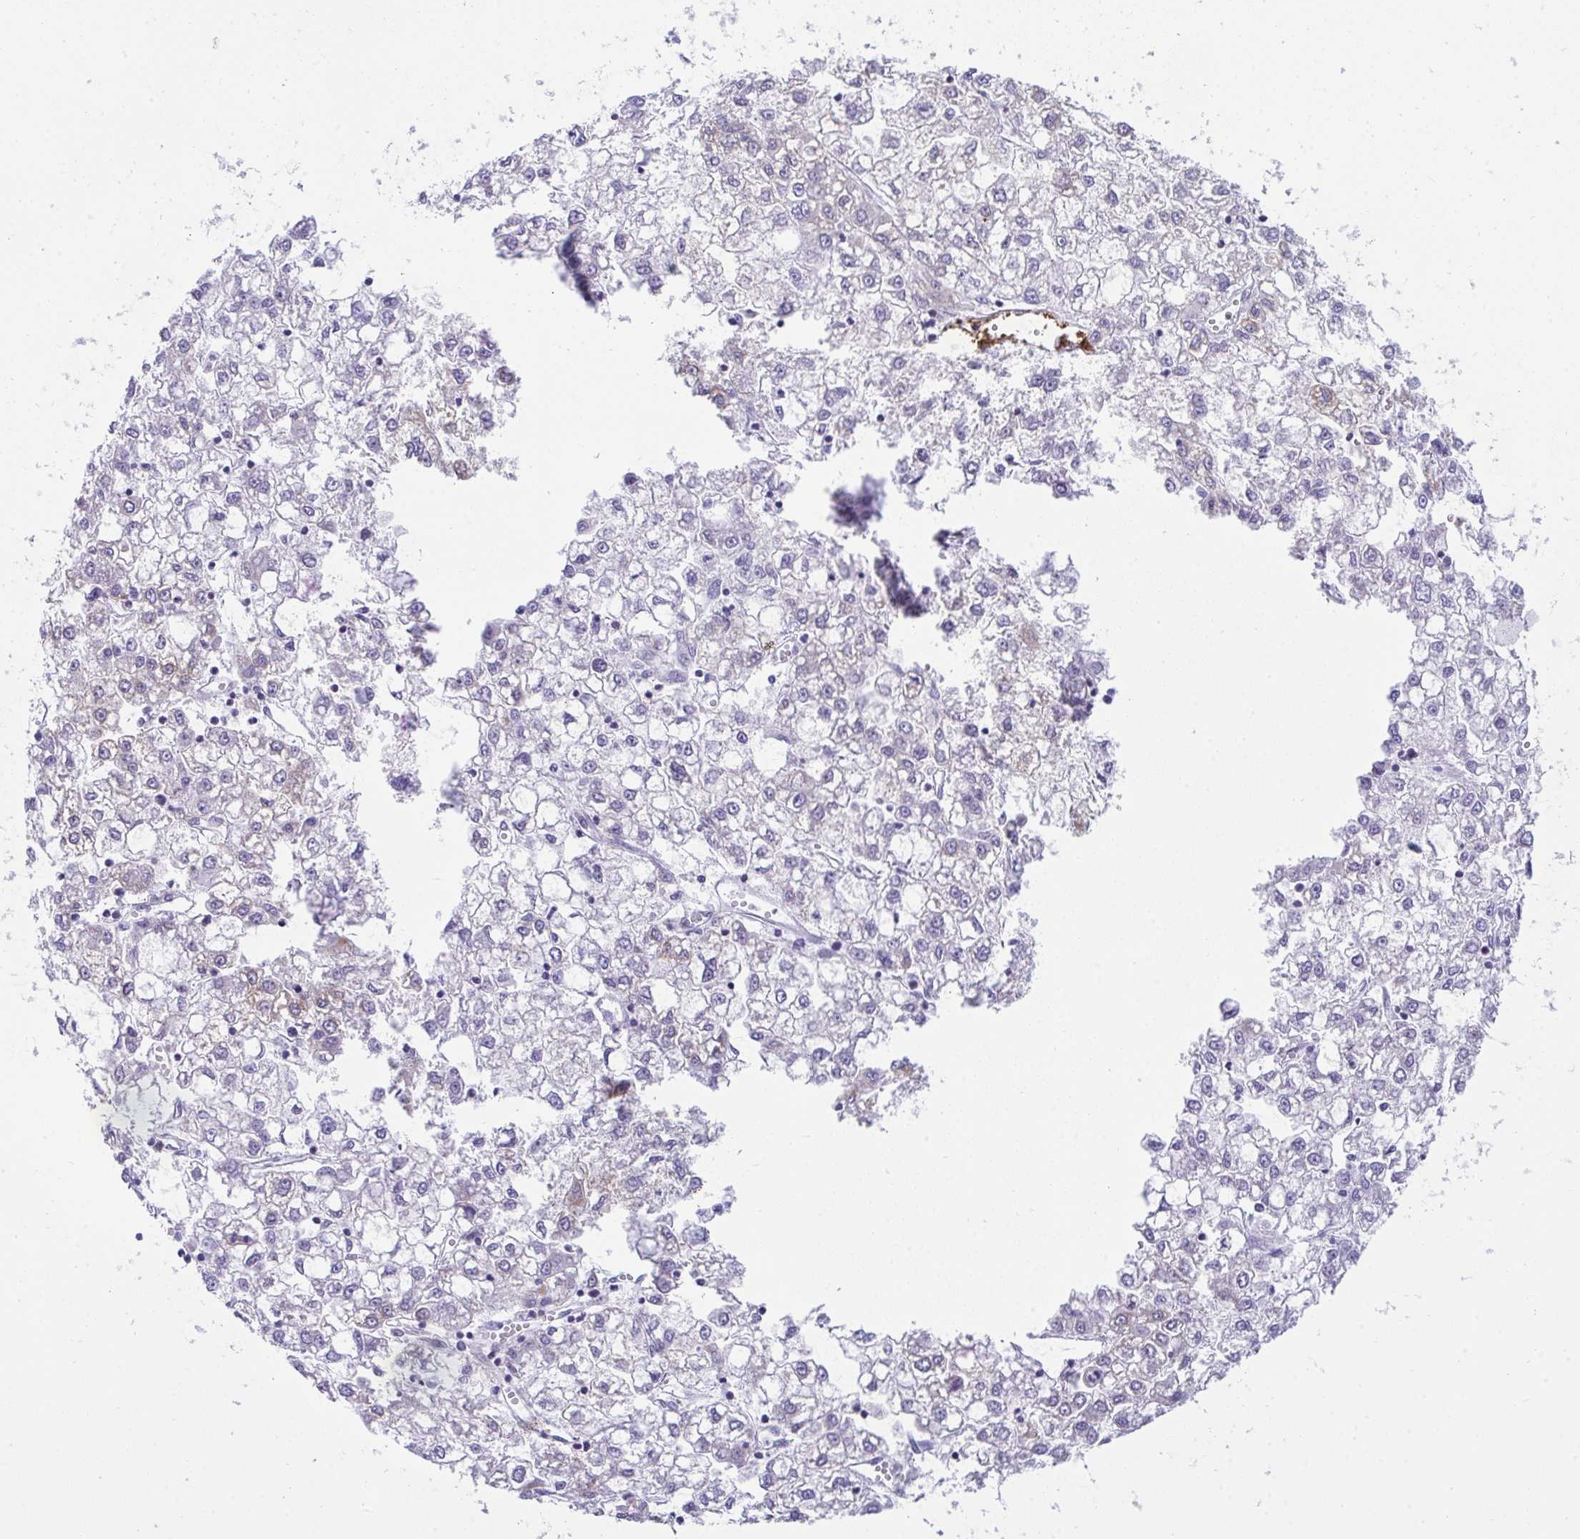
{"staining": {"intensity": "weak", "quantity": "<25%", "location": "cytoplasmic/membranous"}, "tissue": "liver cancer", "cell_type": "Tumor cells", "image_type": "cancer", "snomed": [{"axis": "morphology", "description": "Carcinoma, Hepatocellular, NOS"}, {"axis": "topography", "description": "Liver"}], "caption": "Human liver hepatocellular carcinoma stained for a protein using immunohistochemistry shows no staining in tumor cells.", "gene": "PLA2G12B", "patient": {"sex": "male", "age": 40}}